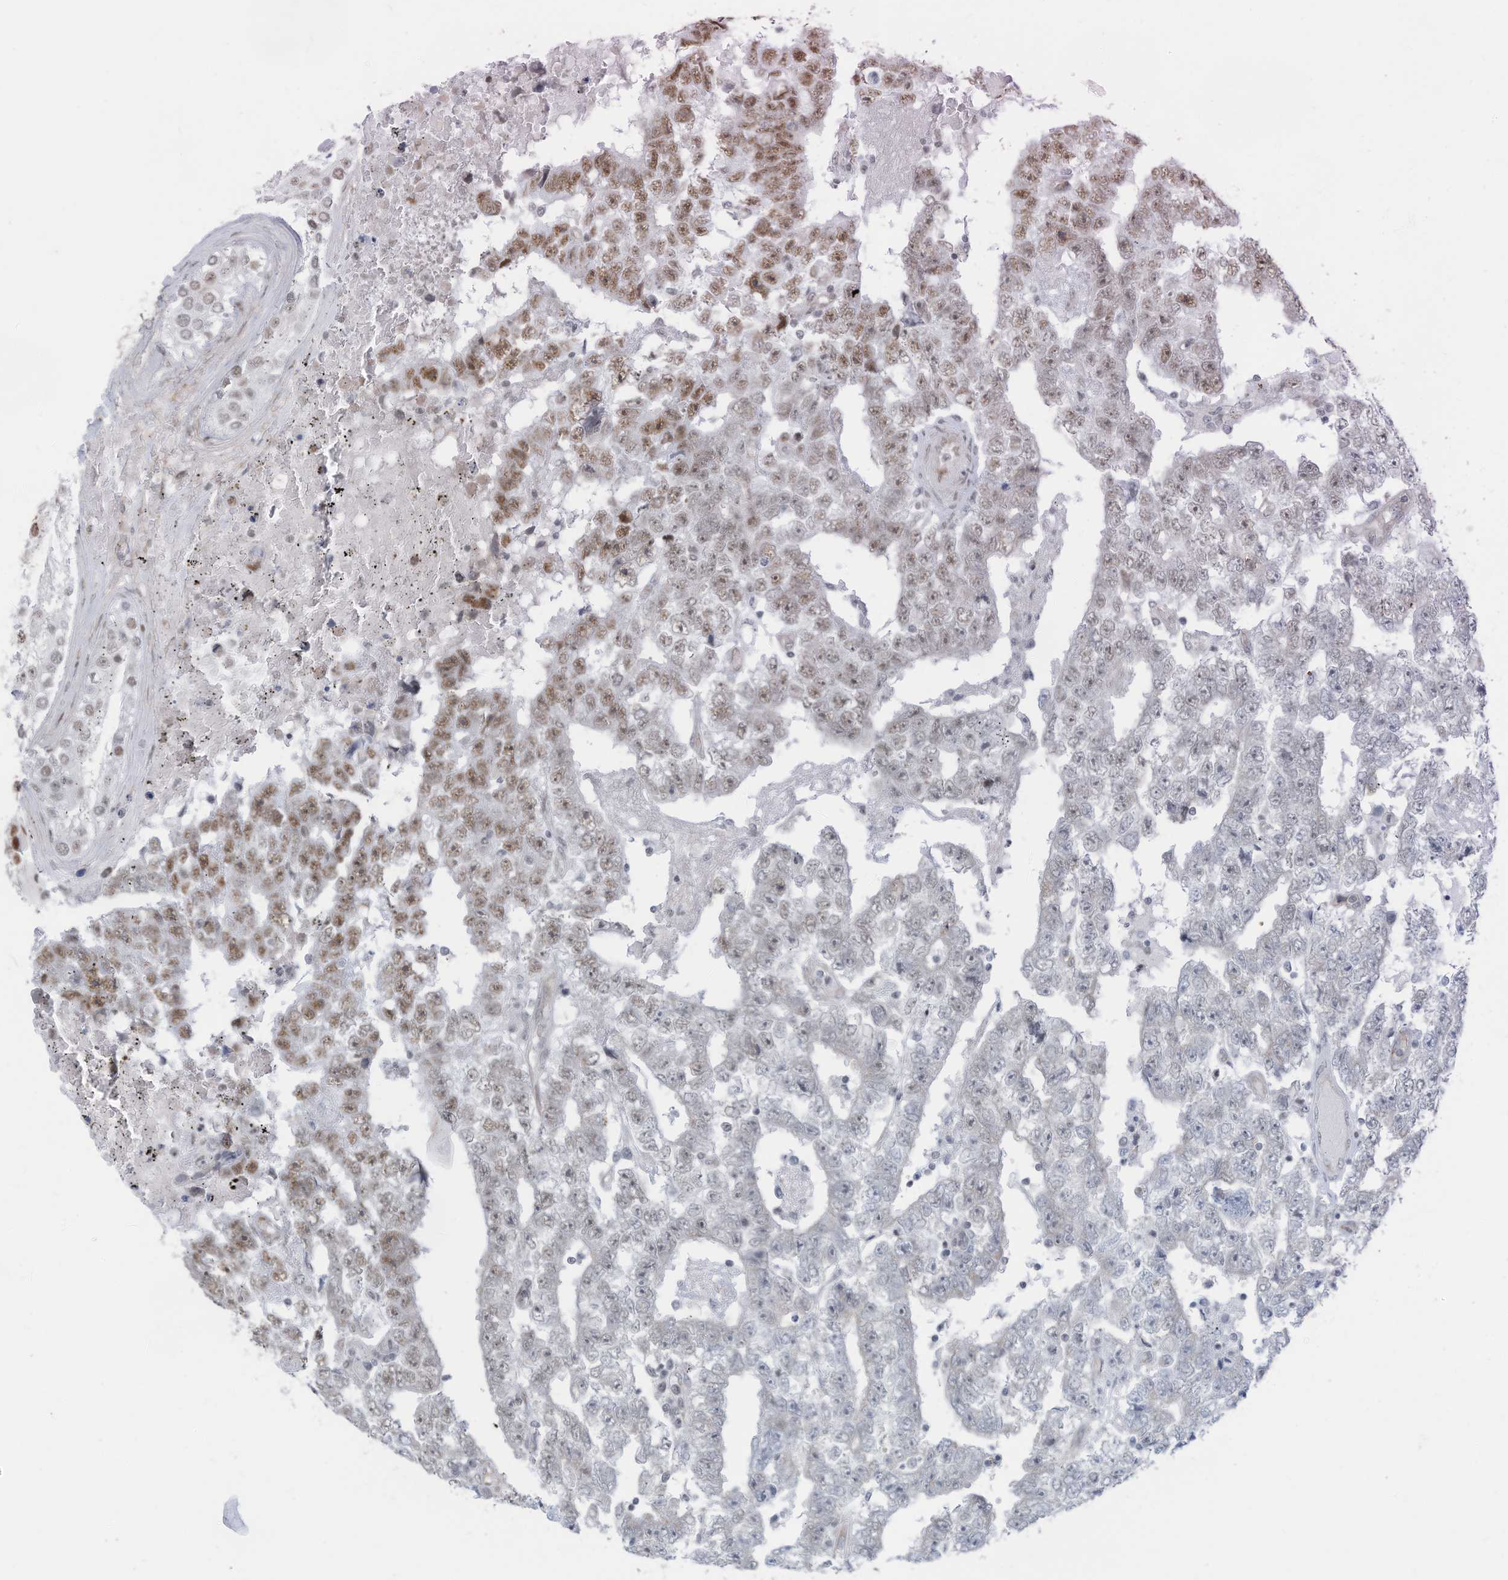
{"staining": {"intensity": "moderate", "quantity": "<25%", "location": "nuclear"}, "tissue": "testis cancer", "cell_type": "Tumor cells", "image_type": "cancer", "snomed": [{"axis": "morphology", "description": "Carcinoma, Embryonal, NOS"}, {"axis": "topography", "description": "Testis"}], "caption": "High-power microscopy captured an IHC micrograph of testis cancer, revealing moderate nuclear staining in about <25% of tumor cells.", "gene": "SARNP", "patient": {"sex": "male", "age": 25}}